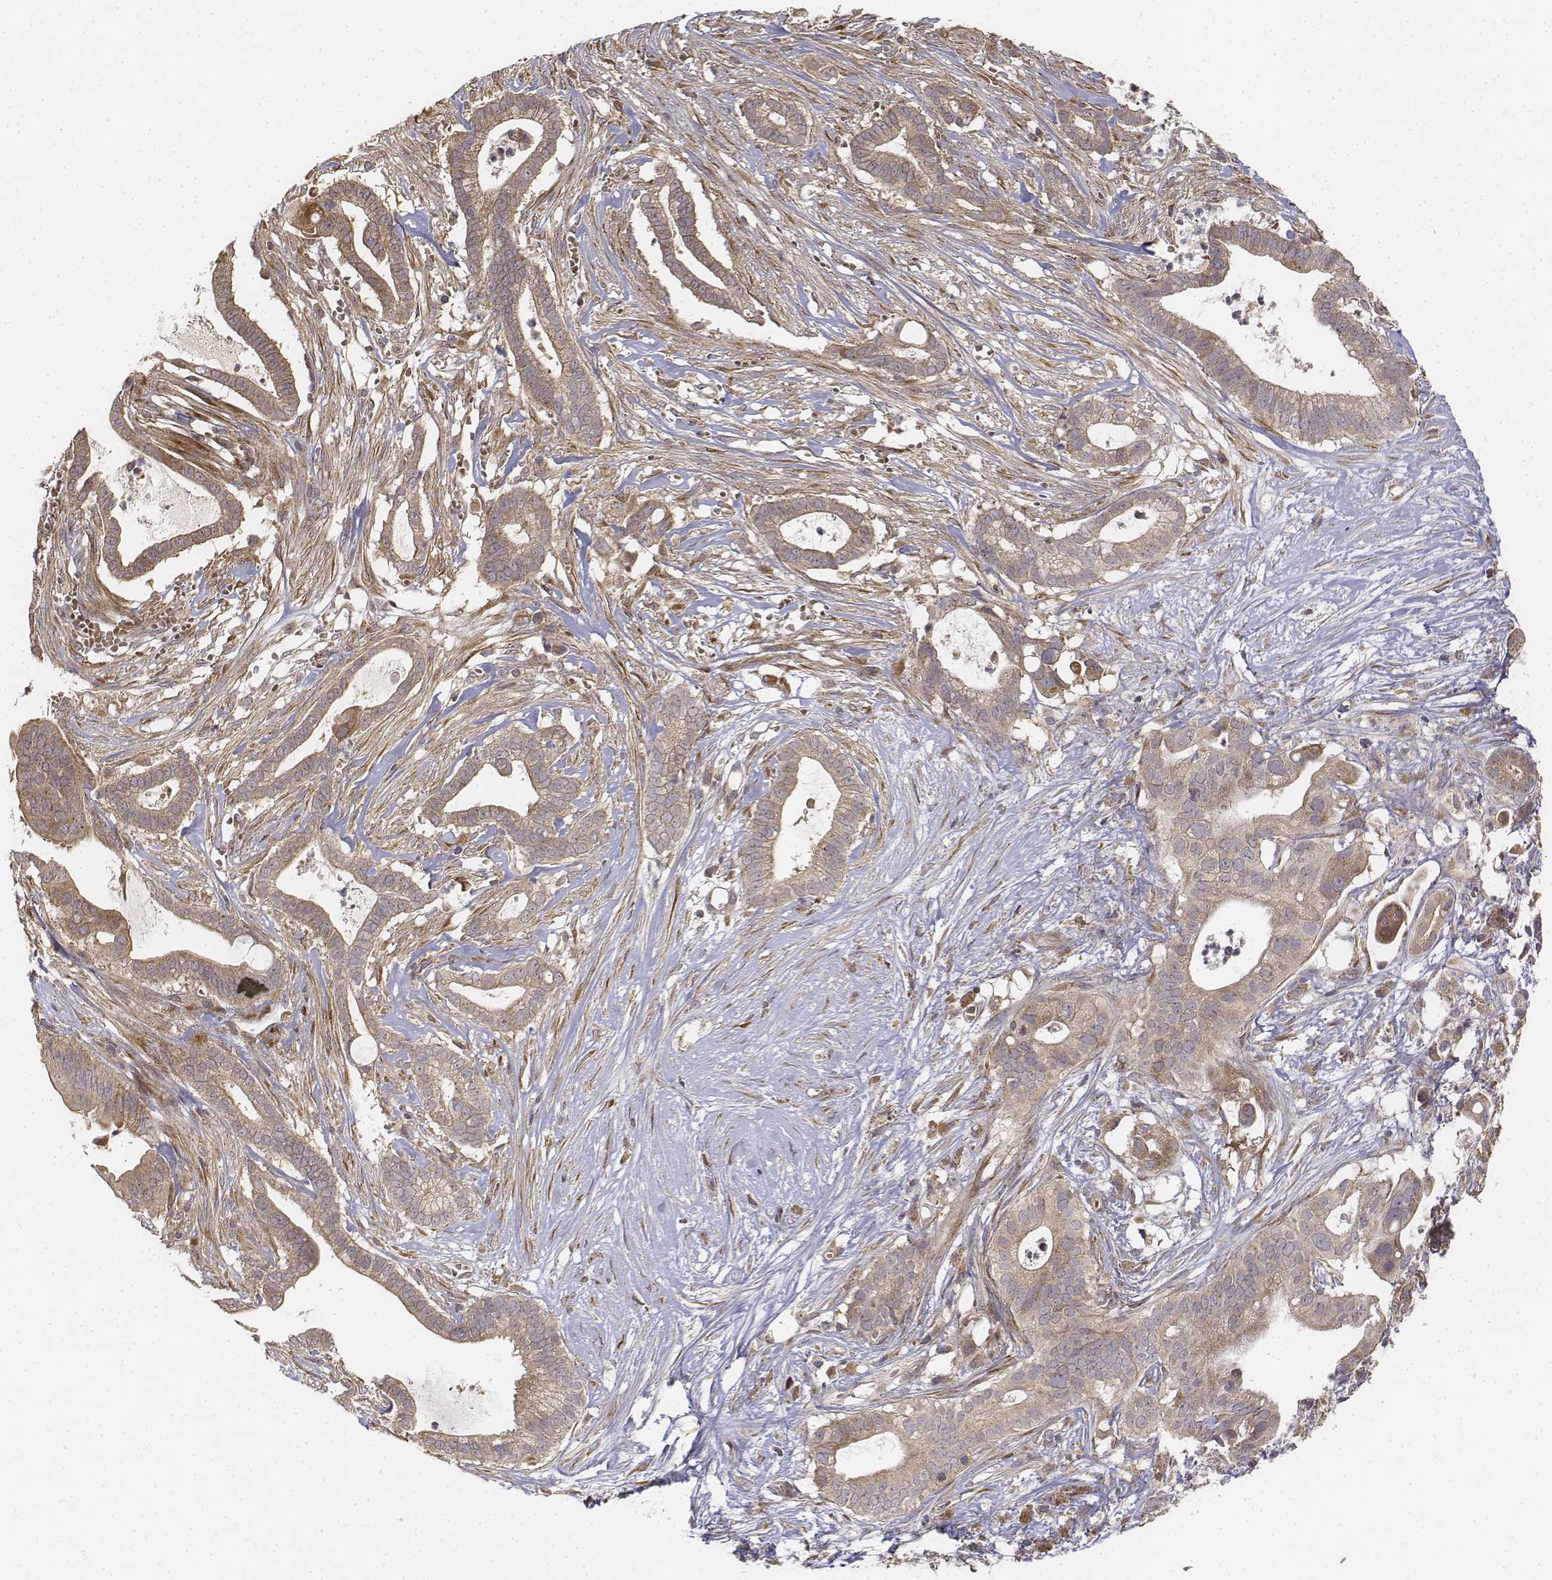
{"staining": {"intensity": "weak", "quantity": ">75%", "location": "cytoplasmic/membranous"}, "tissue": "pancreatic cancer", "cell_type": "Tumor cells", "image_type": "cancer", "snomed": [{"axis": "morphology", "description": "Adenocarcinoma, NOS"}, {"axis": "topography", "description": "Pancreas"}], "caption": "Immunohistochemical staining of pancreatic cancer displays low levels of weak cytoplasmic/membranous protein staining in approximately >75% of tumor cells.", "gene": "FBXO21", "patient": {"sex": "male", "age": 61}}